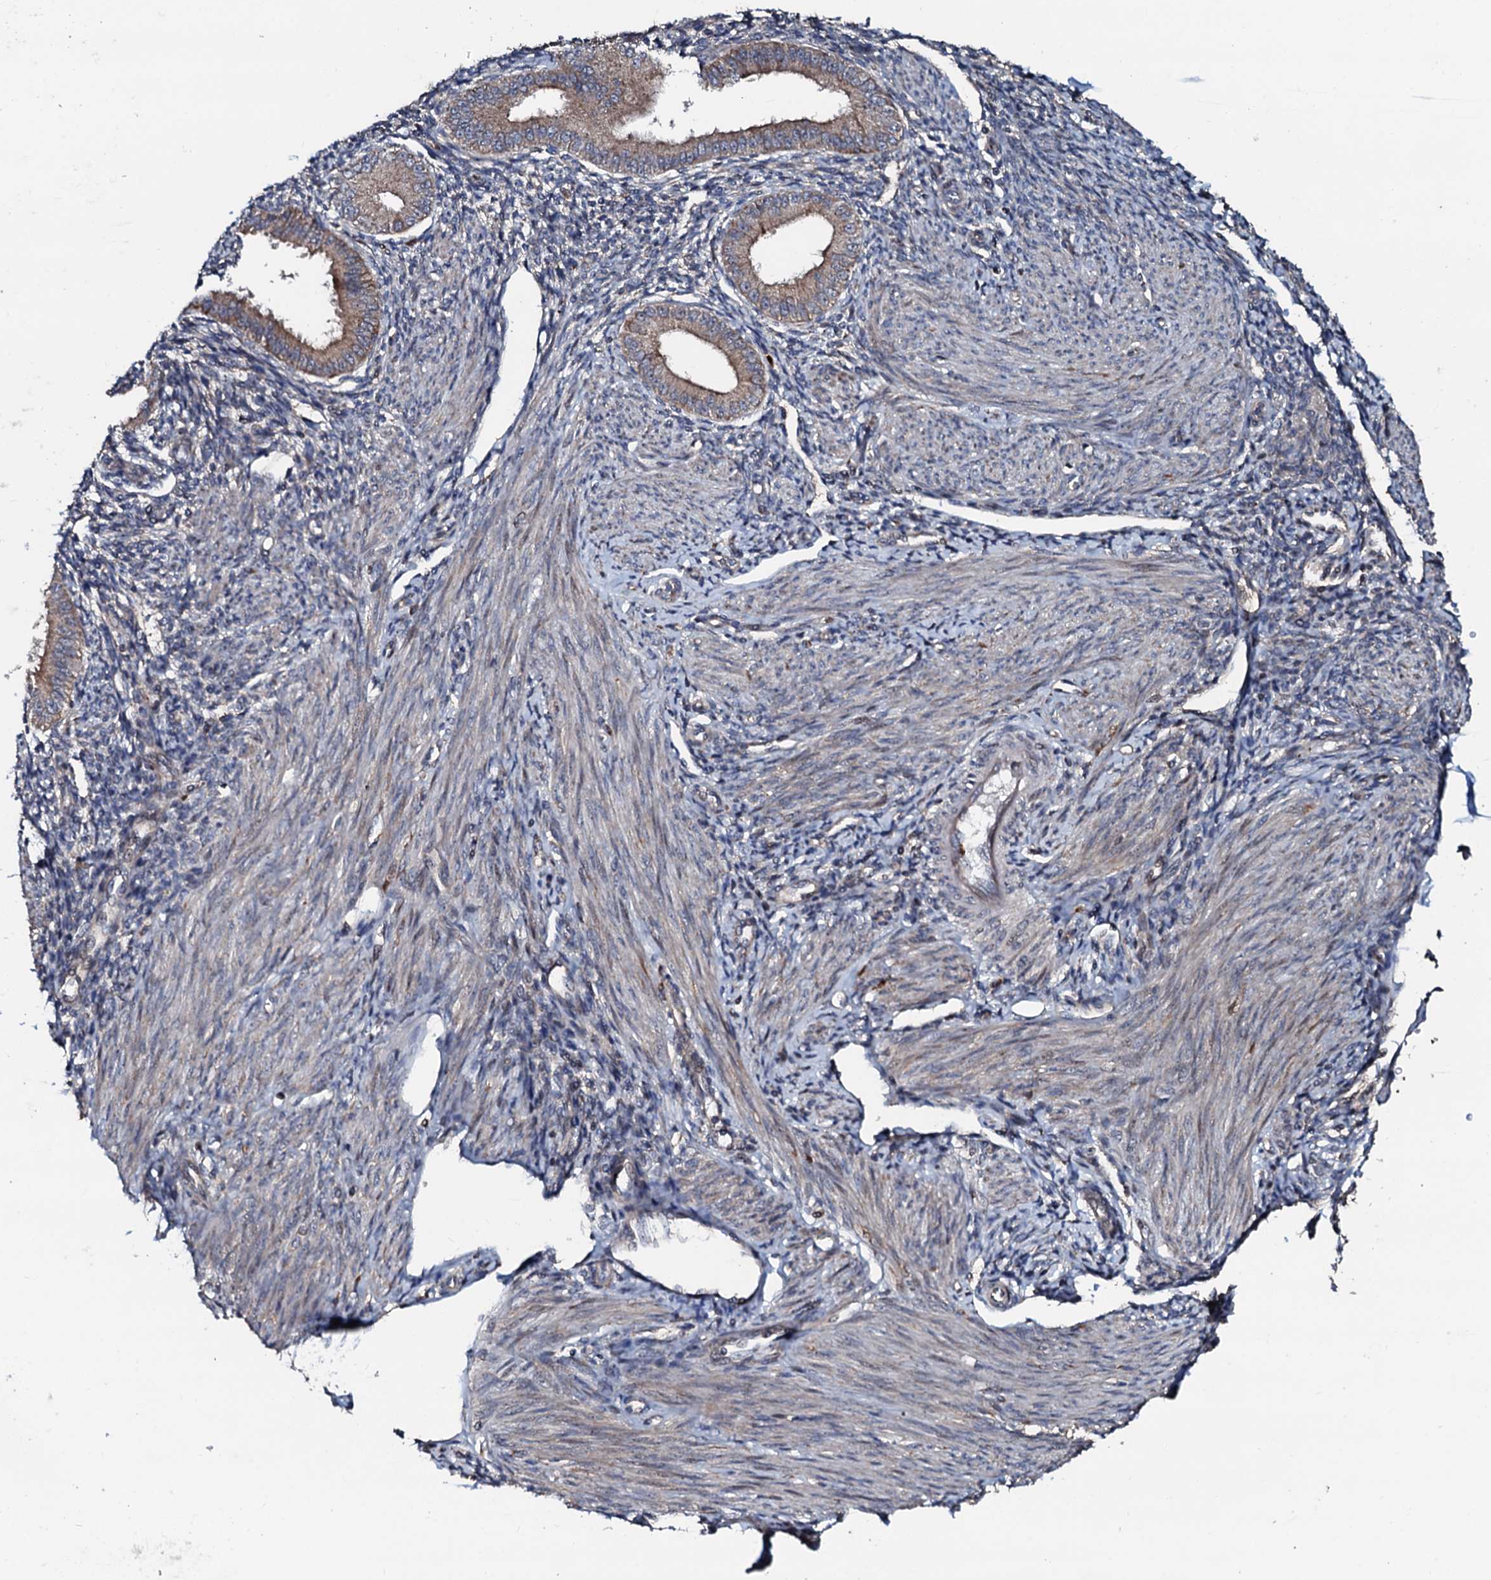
{"staining": {"intensity": "negative", "quantity": "none", "location": "none"}, "tissue": "endometrium", "cell_type": "Cells in endometrial stroma", "image_type": "normal", "snomed": [{"axis": "morphology", "description": "Normal tissue, NOS"}, {"axis": "topography", "description": "Uterus"}, {"axis": "topography", "description": "Endometrium"}], "caption": "Micrograph shows no significant protein staining in cells in endometrial stroma of benign endometrium. (DAB immunohistochemistry visualized using brightfield microscopy, high magnification).", "gene": "ENSG00000256591", "patient": {"sex": "female", "age": 48}}